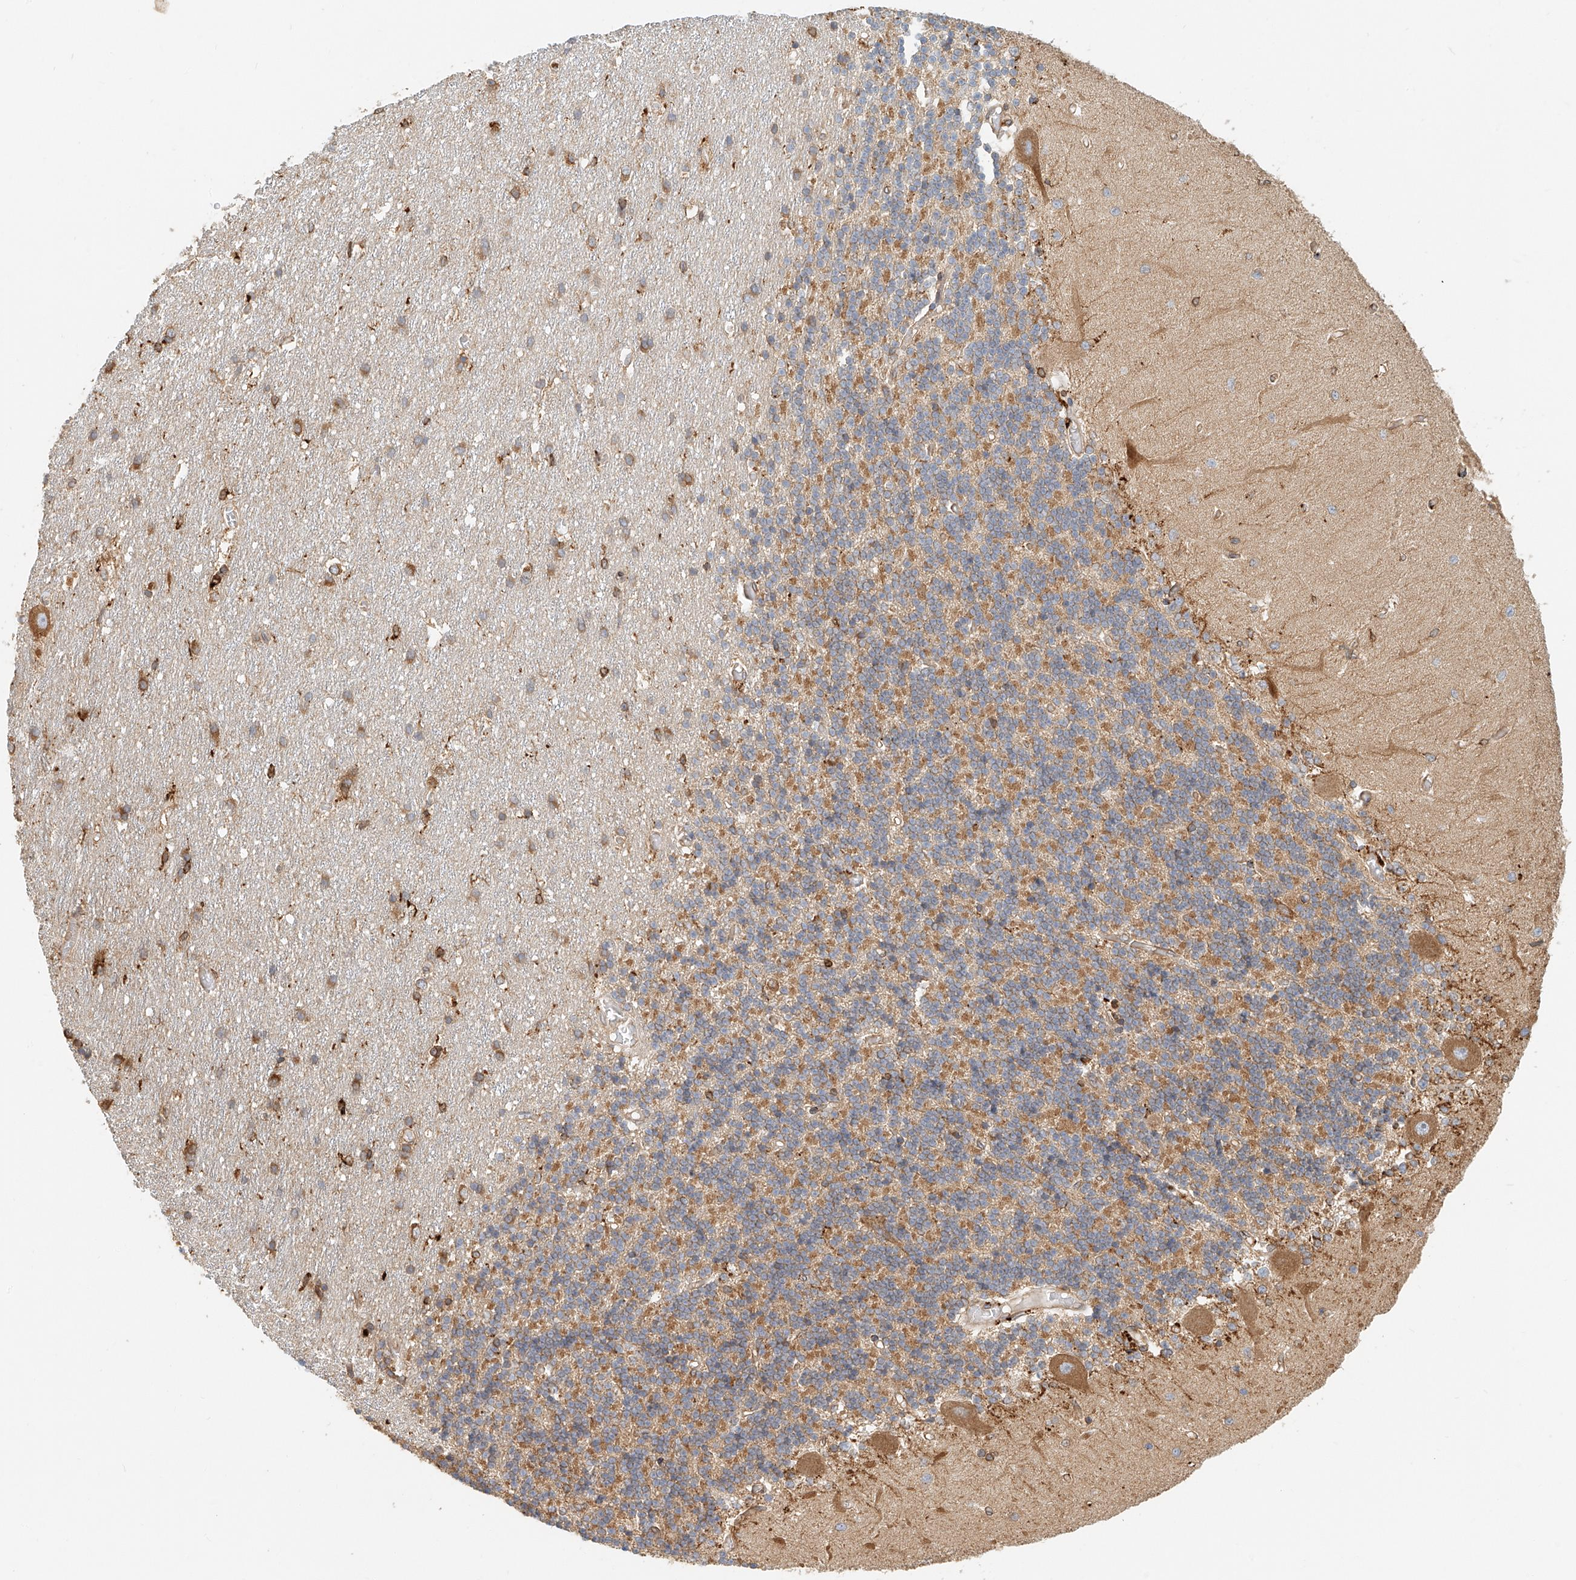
{"staining": {"intensity": "weak", "quantity": "25%-75%", "location": "cytoplasmic/membranous"}, "tissue": "cerebellum", "cell_type": "Cells in granular layer", "image_type": "normal", "snomed": [{"axis": "morphology", "description": "Normal tissue, NOS"}, {"axis": "topography", "description": "Cerebellum"}], "caption": "A micrograph of human cerebellum stained for a protein reveals weak cytoplasmic/membranous brown staining in cells in granular layer. (IHC, brightfield microscopy, high magnification).", "gene": "DHRS7", "patient": {"sex": "male", "age": 37}}